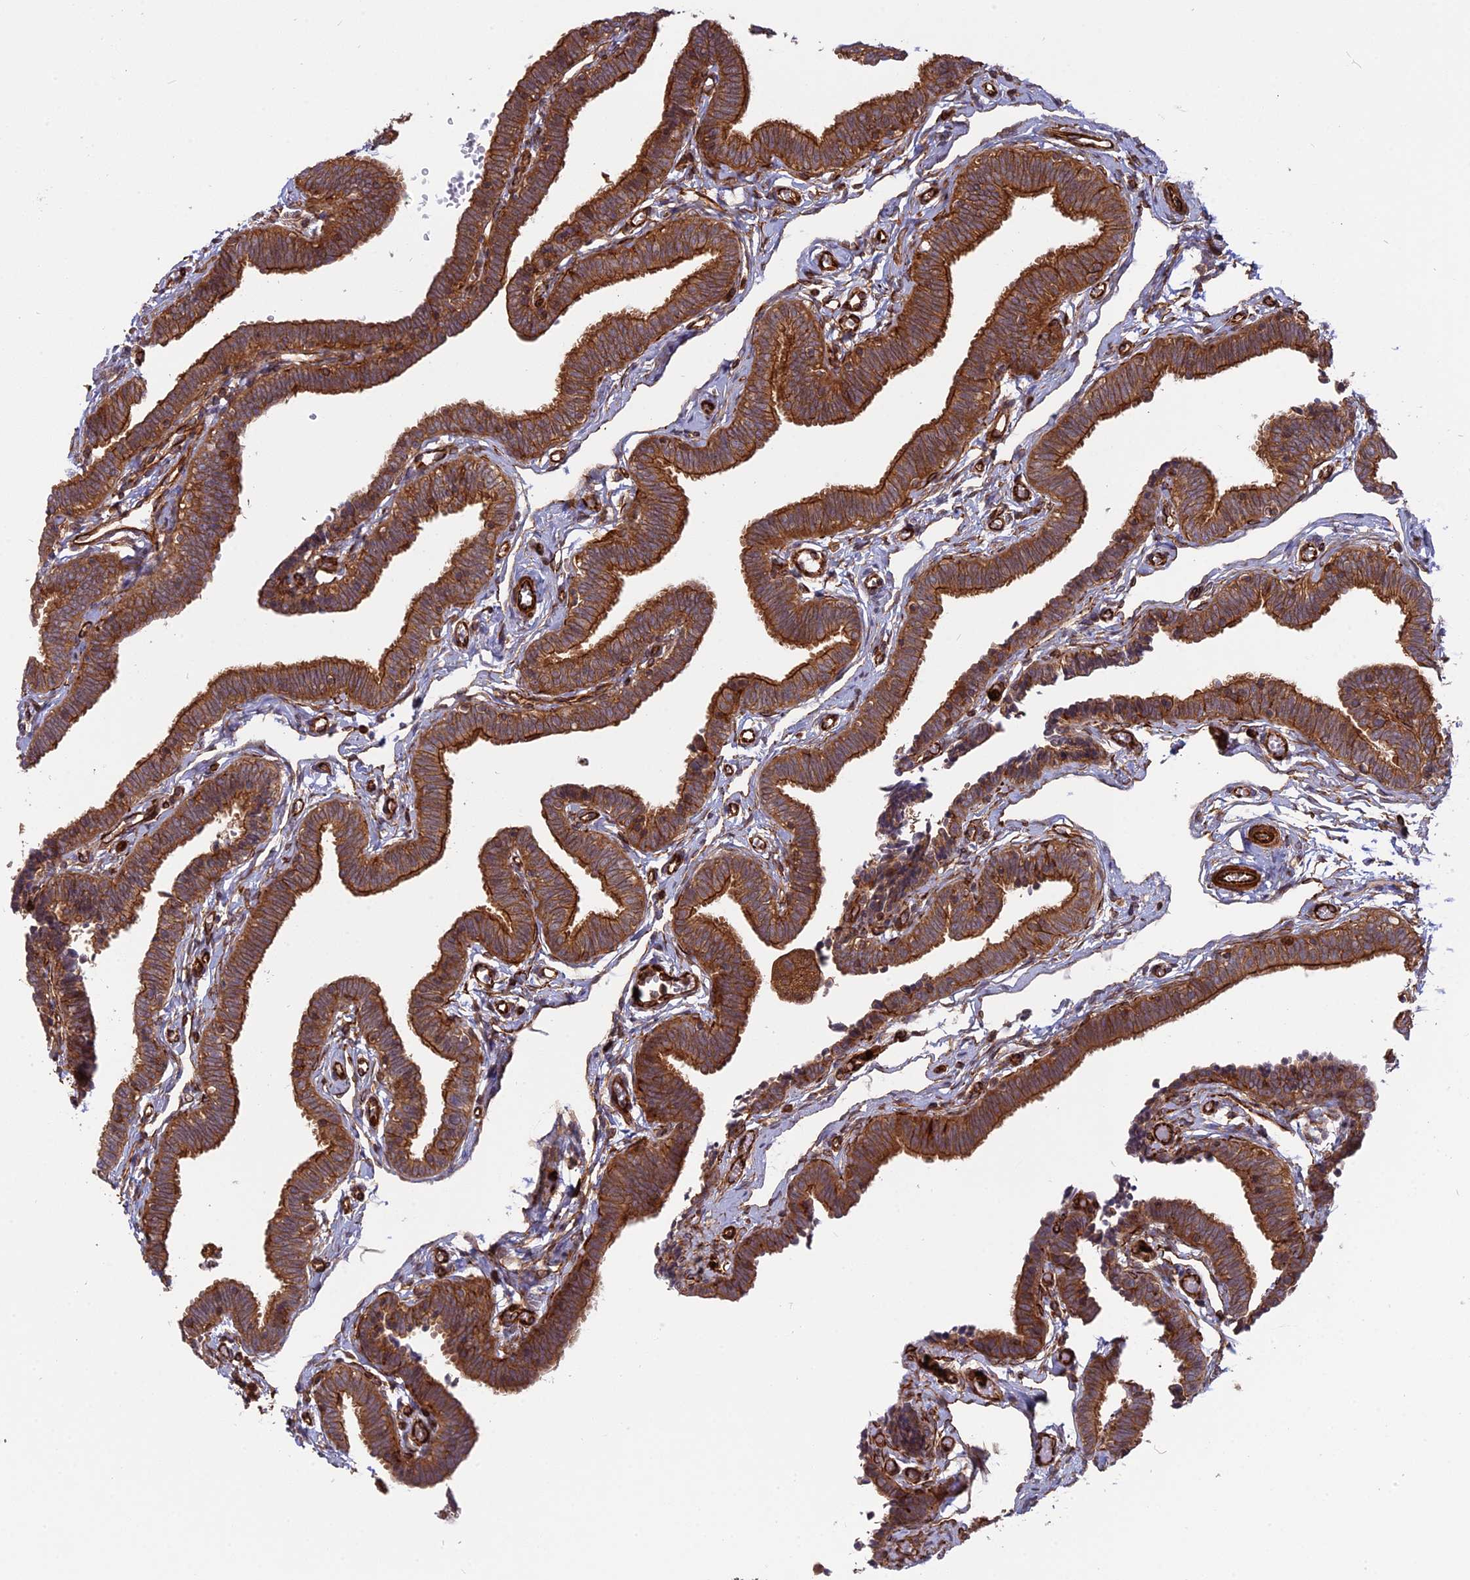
{"staining": {"intensity": "strong", "quantity": ">75%", "location": "cytoplasmic/membranous"}, "tissue": "fallopian tube", "cell_type": "Glandular cells", "image_type": "normal", "snomed": [{"axis": "morphology", "description": "Normal tissue, NOS"}, {"axis": "topography", "description": "Fallopian tube"}, {"axis": "topography", "description": "Ovary"}], "caption": "Strong cytoplasmic/membranous staining is identified in about >75% of glandular cells in normal fallopian tube.", "gene": "PHLDB3", "patient": {"sex": "female", "age": 23}}